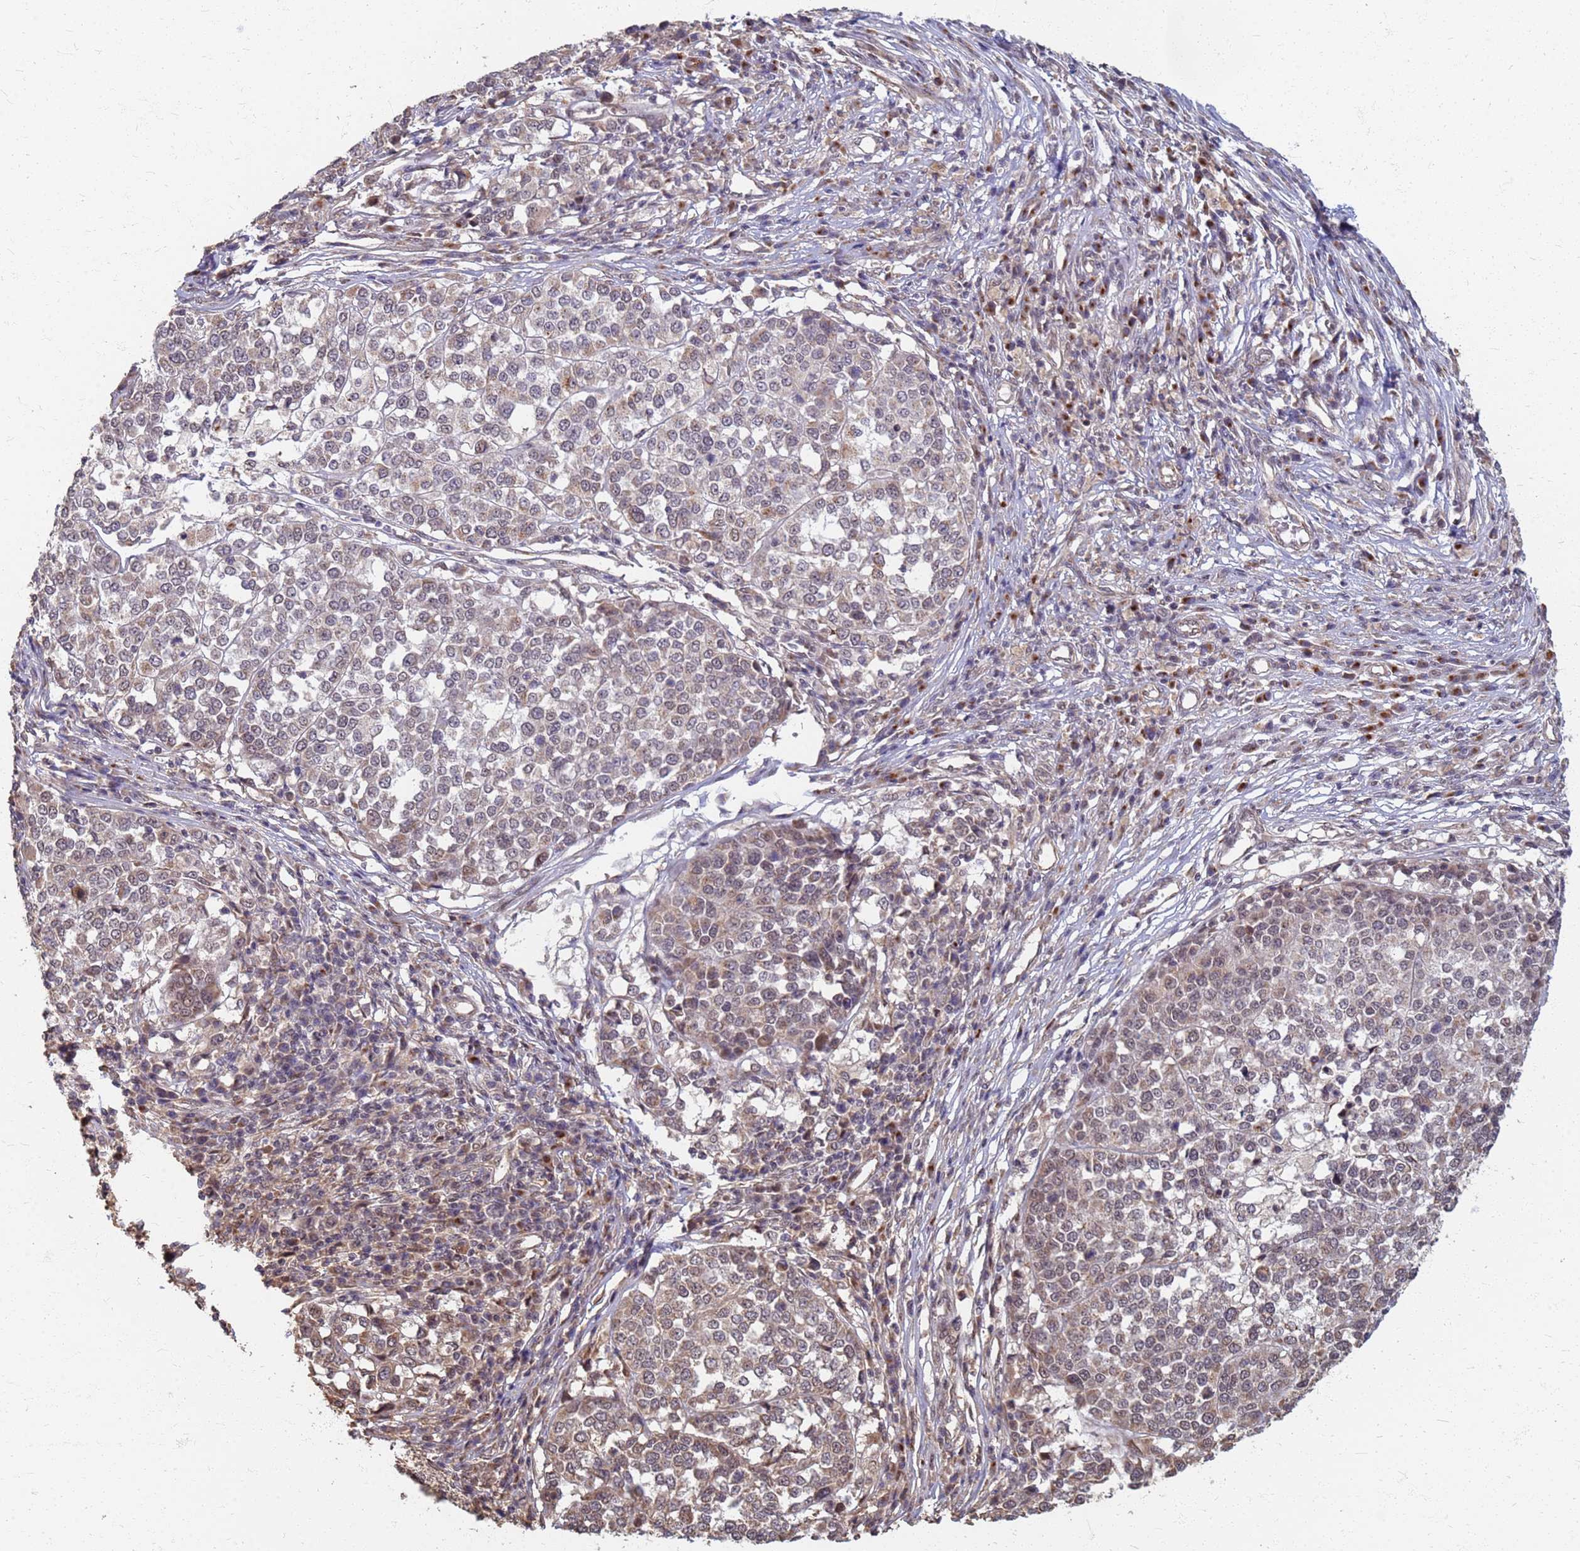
{"staining": {"intensity": "weak", "quantity": "25%-75%", "location": "cytoplasmic/membranous"}, "tissue": "melanoma", "cell_type": "Tumor cells", "image_type": "cancer", "snomed": [{"axis": "morphology", "description": "Malignant melanoma, Metastatic site"}, {"axis": "topography", "description": "Lymph node"}], "caption": "Malignant melanoma (metastatic site) stained with DAB (3,3'-diaminobenzidine) IHC exhibits low levels of weak cytoplasmic/membranous staining in about 25%-75% of tumor cells.", "gene": "ITGB4", "patient": {"sex": "male", "age": 44}}